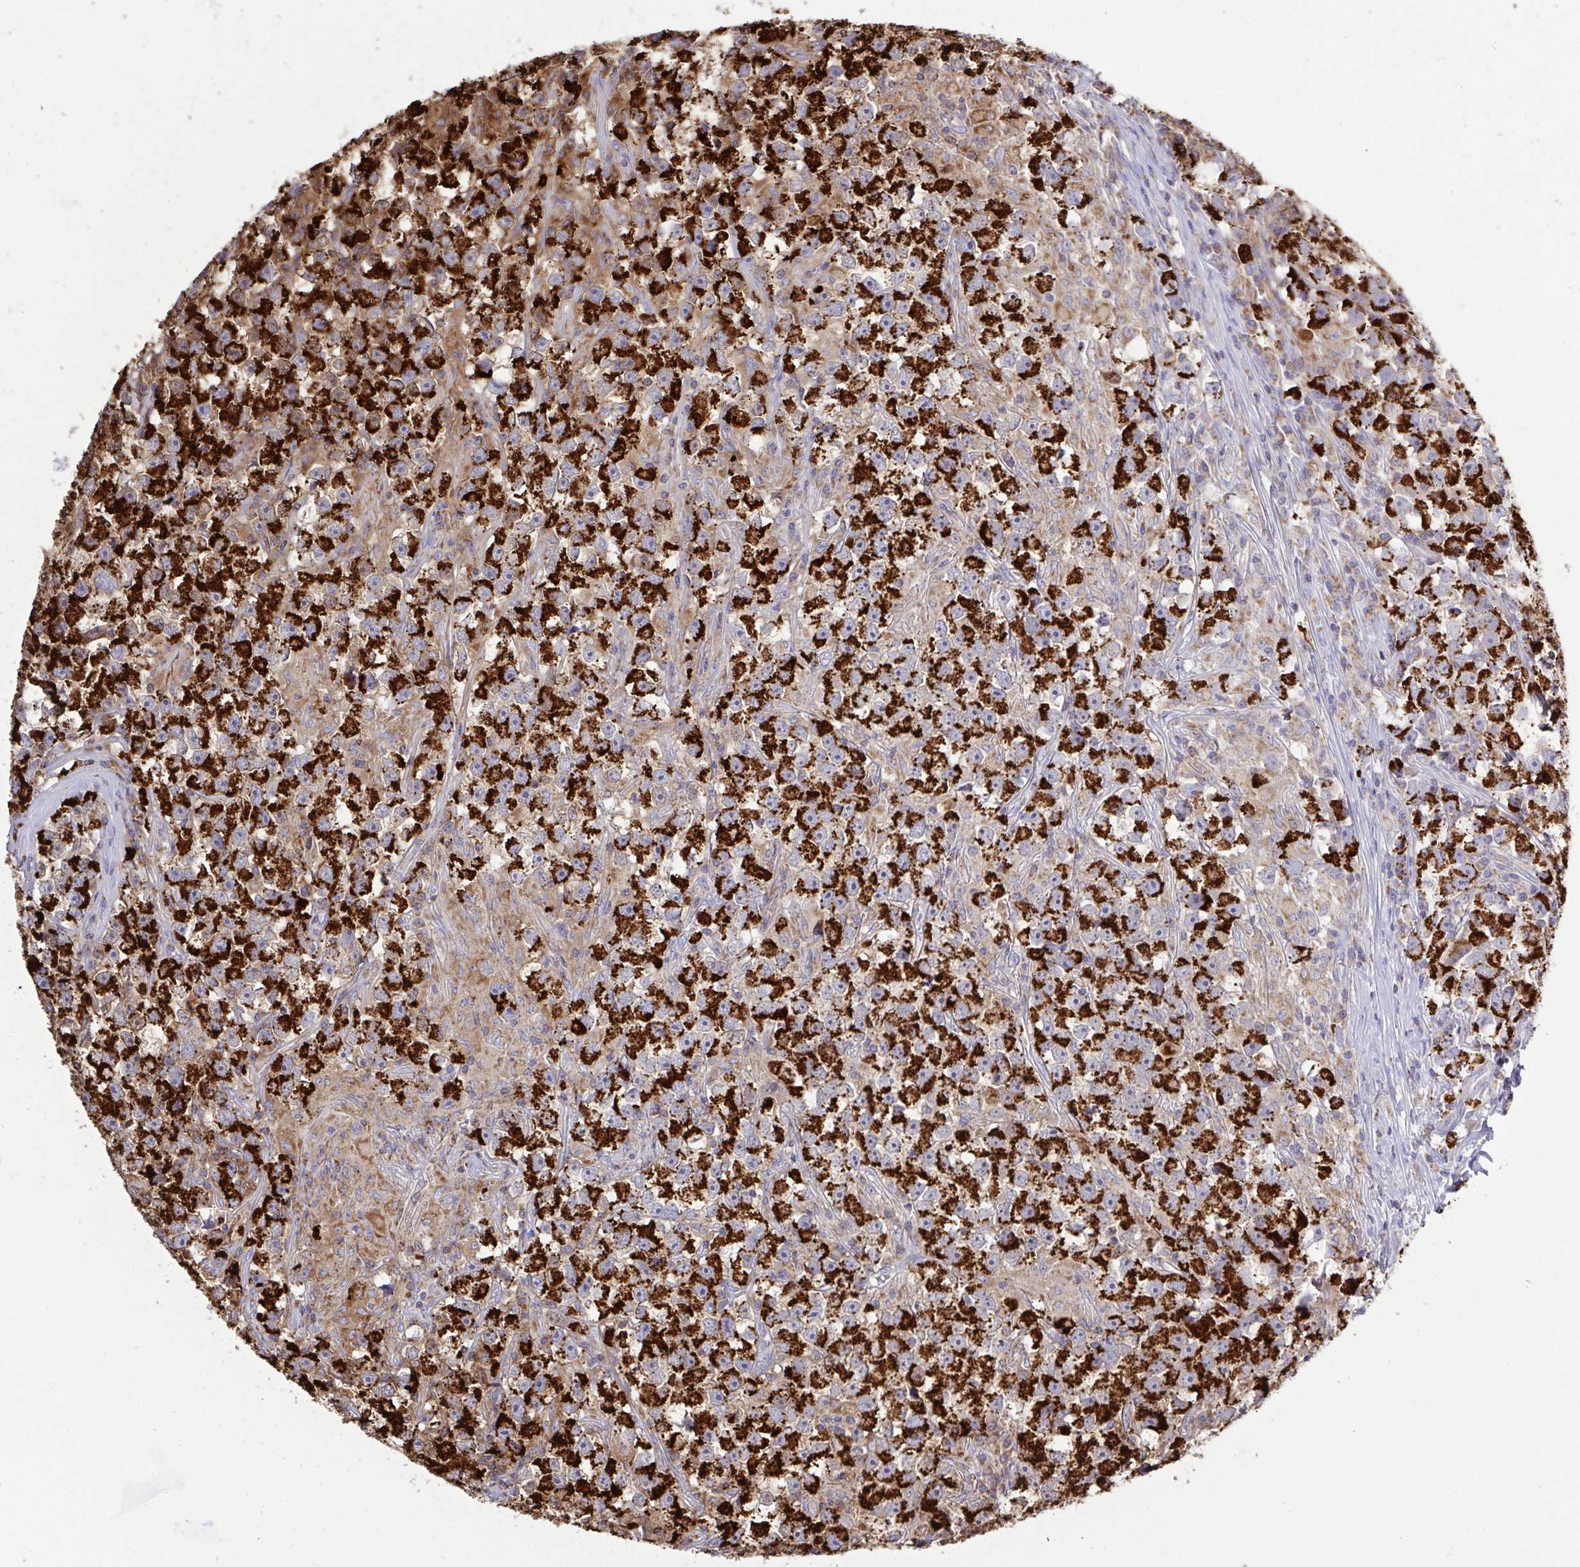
{"staining": {"intensity": "strong", "quantity": ">75%", "location": "cytoplasmic/membranous"}, "tissue": "testis cancer", "cell_type": "Tumor cells", "image_type": "cancer", "snomed": [{"axis": "morphology", "description": "Seminoma, NOS"}, {"axis": "topography", "description": "Testis"}], "caption": "Testis cancer was stained to show a protein in brown. There is high levels of strong cytoplasmic/membranous positivity in approximately >75% of tumor cells.", "gene": "HSPE1", "patient": {"sex": "male", "age": 33}}